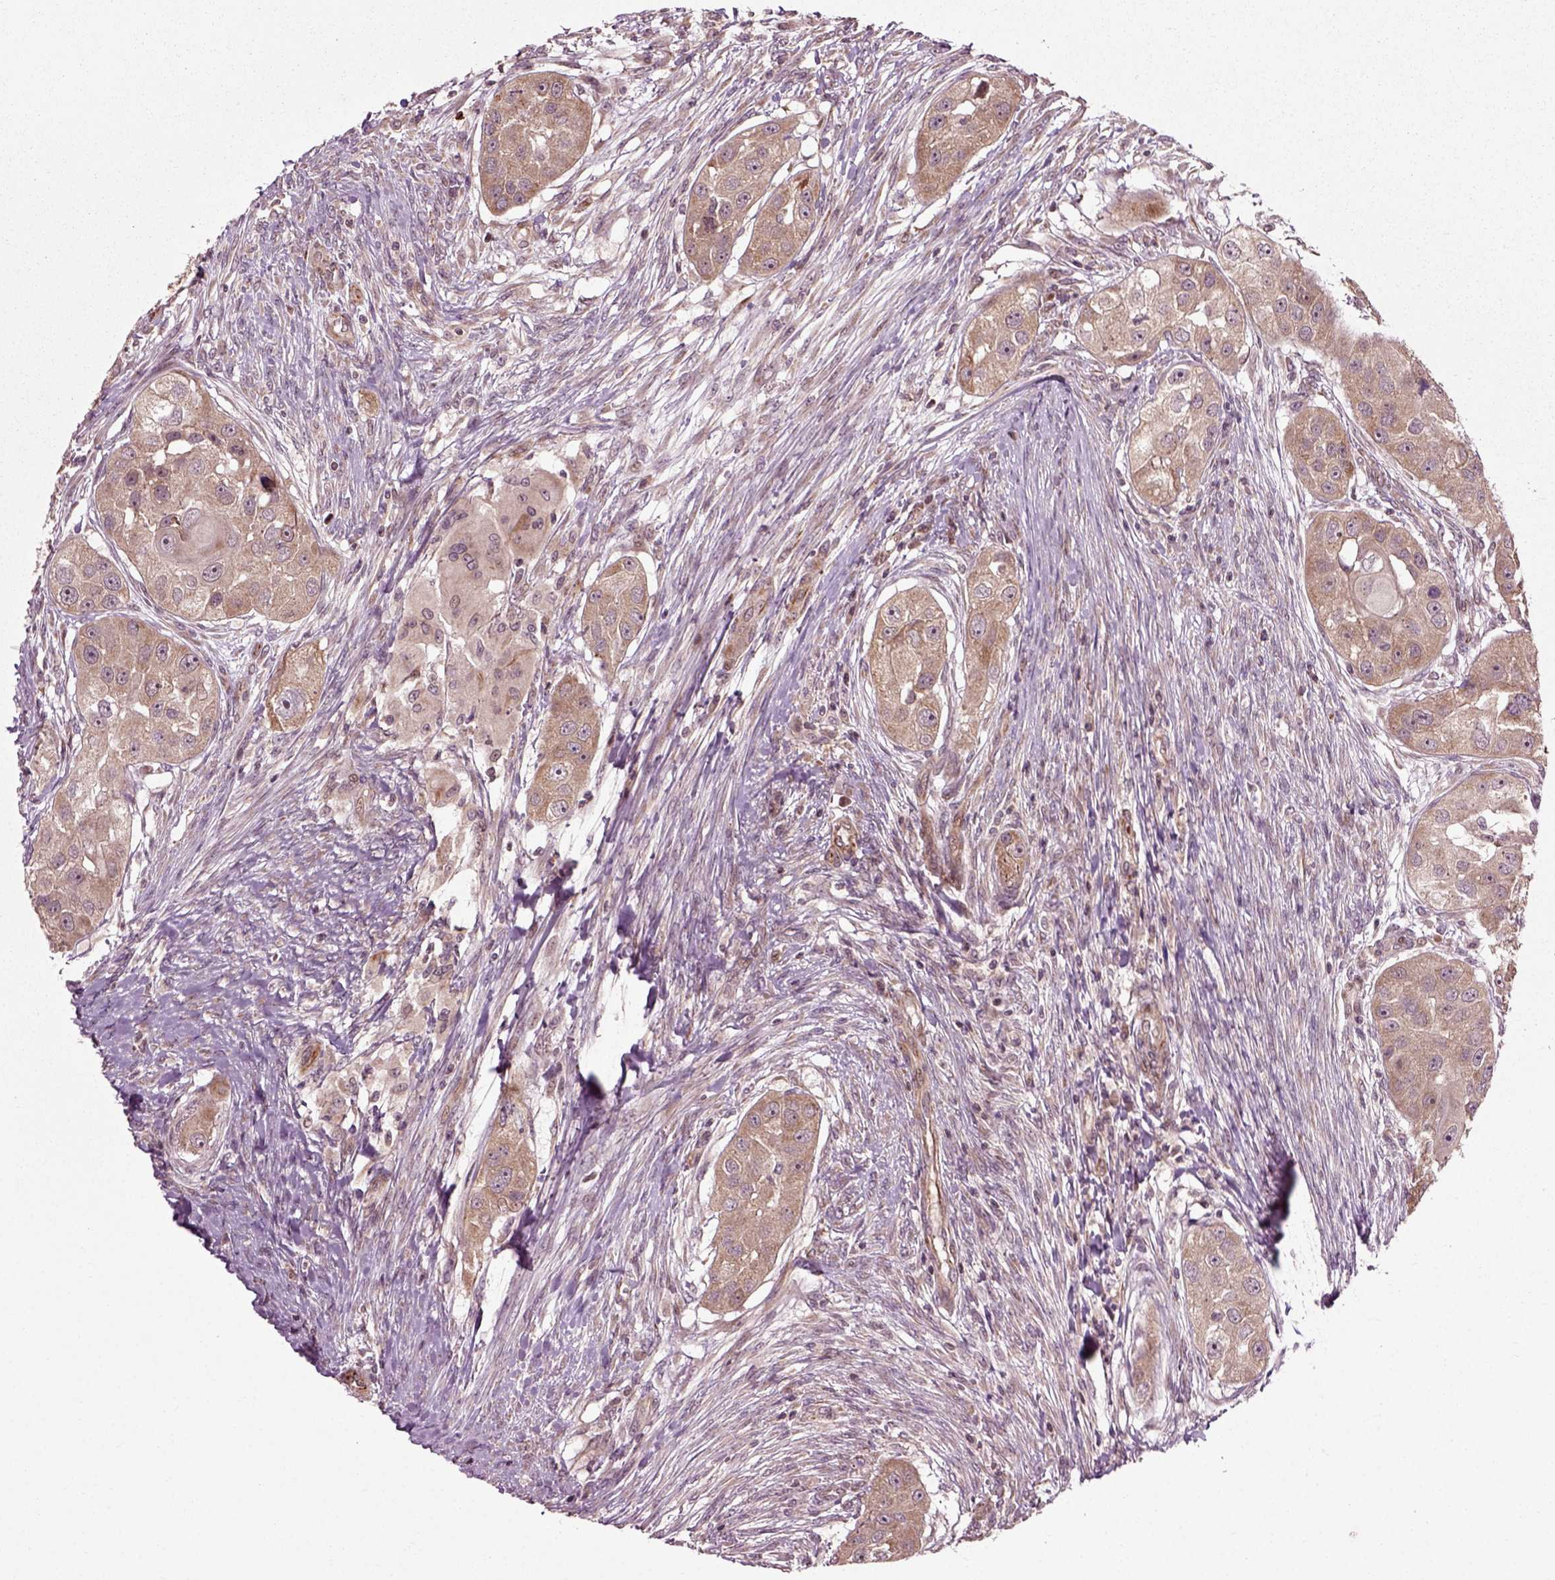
{"staining": {"intensity": "weak", "quantity": ">75%", "location": "cytoplasmic/membranous"}, "tissue": "head and neck cancer", "cell_type": "Tumor cells", "image_type": "cancer", "snomed": [{"axis": "morphology", "description": "Squamous cell carcinoma, NOS"}, {"axis": "topography", "description": "Head-Neck"}], "caption": "Immunohistochemical staining of human head and neck squamous cell carcinoma exhibits weak cytoplasmic/membranous protein expression in approximately >75% of tumor cells. The staining was performed using DAB (3,3'-diaminobenzidine) to visualize the protein expression in brown, while the nuclei were stained in blue with hematoxylin (Magnification: 20x).", "gene": "PLCD3", "patient": {"sex": "male", "age": 51}}